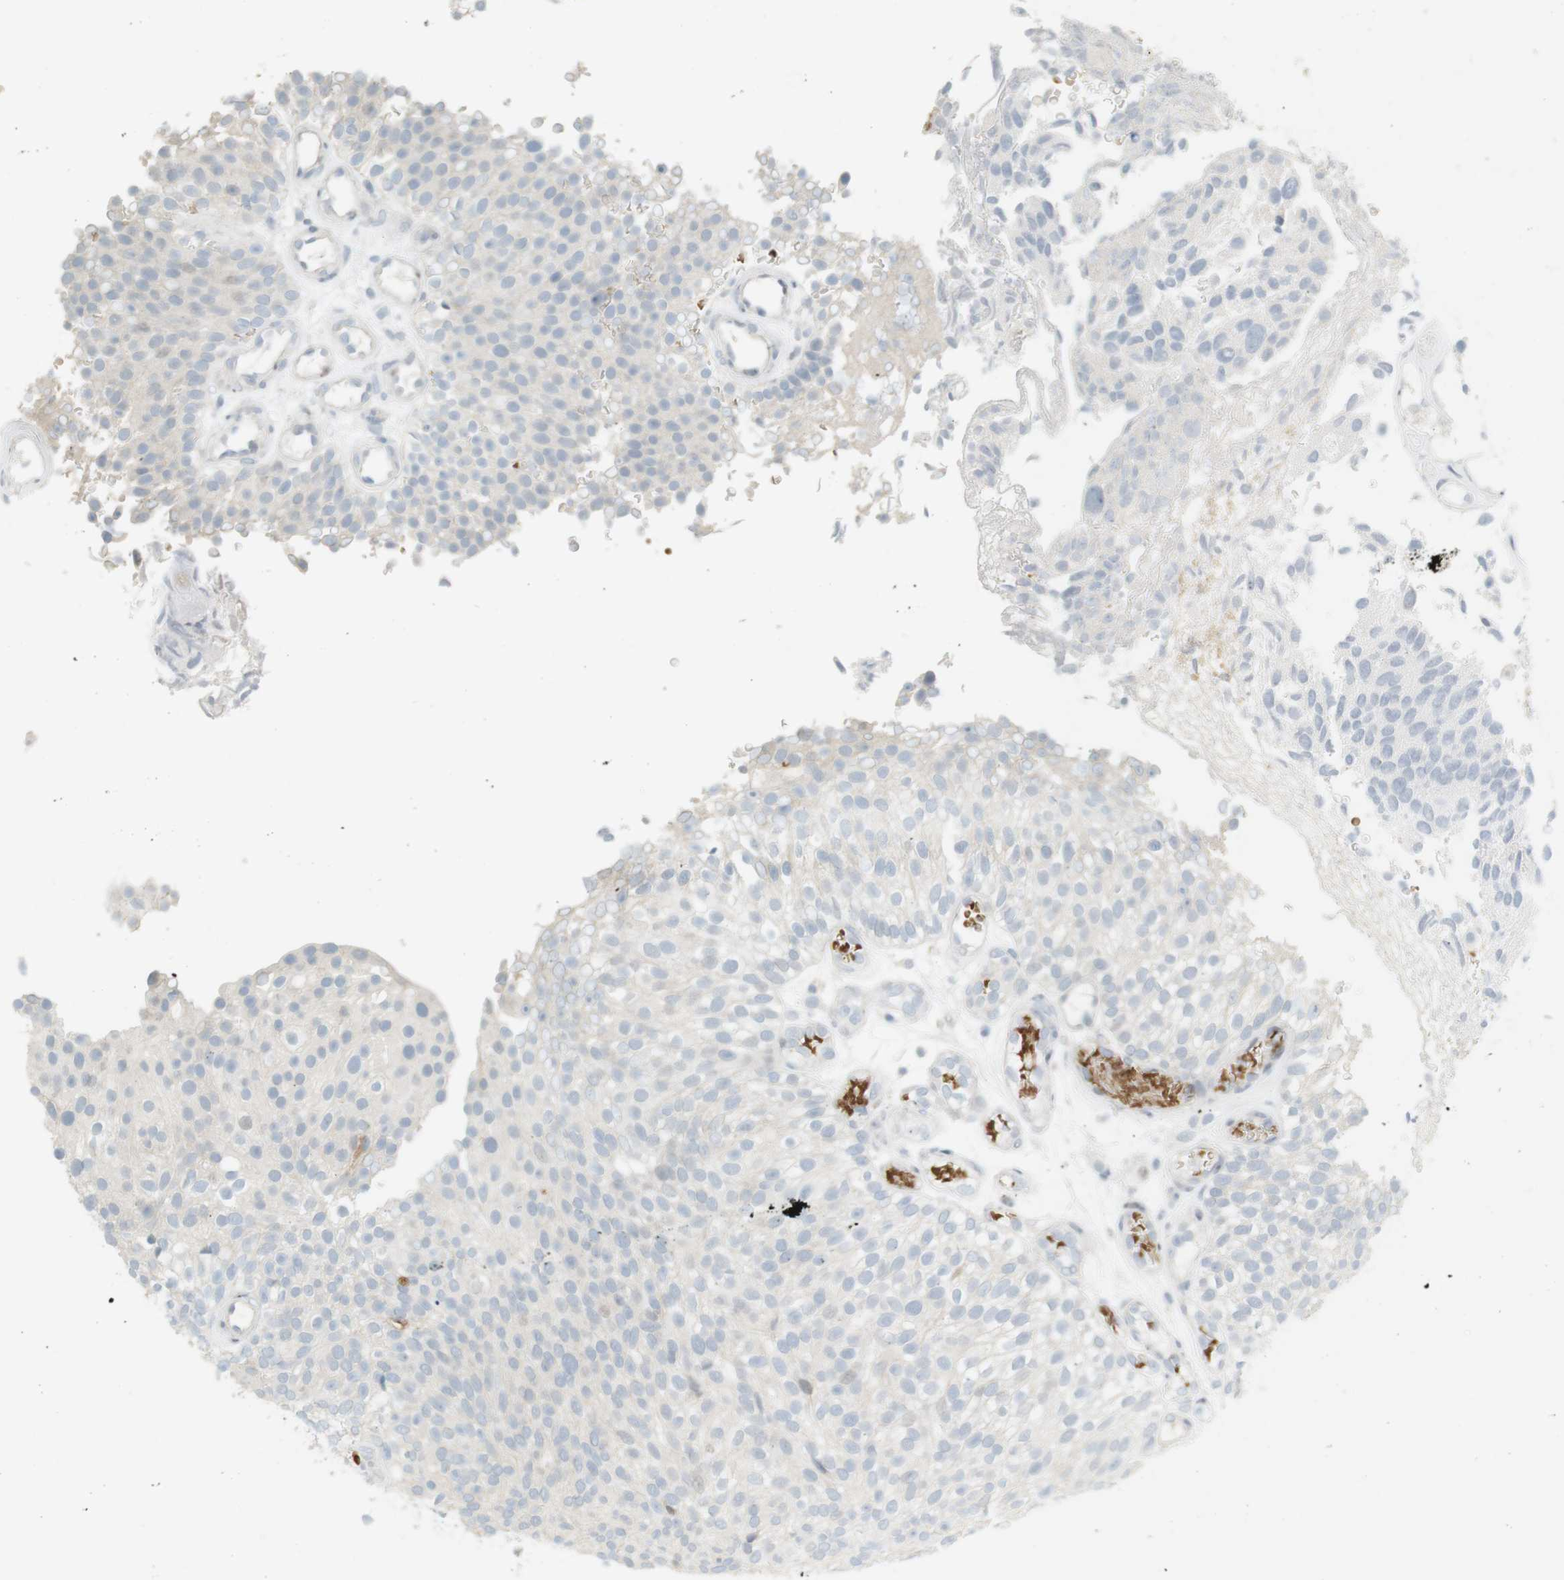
{"staining": {"intensity": "negative", "quantity": "none", "location": "none"}, "tissue": "urothelial cancer", "cell_type": "Tumor cells", "image_type": "cancer", "snomed": [{"axis": "morphology", "description": "Urothelial carcinoma, Low grade"}, {"axis": "topography", "description": "Urinary bladder"}], "caption": "Tumor cells show no significant protein positivity in urothelial cancer.", "gene": "DMC1", "patient": {"sex": "male", "age": 78}}